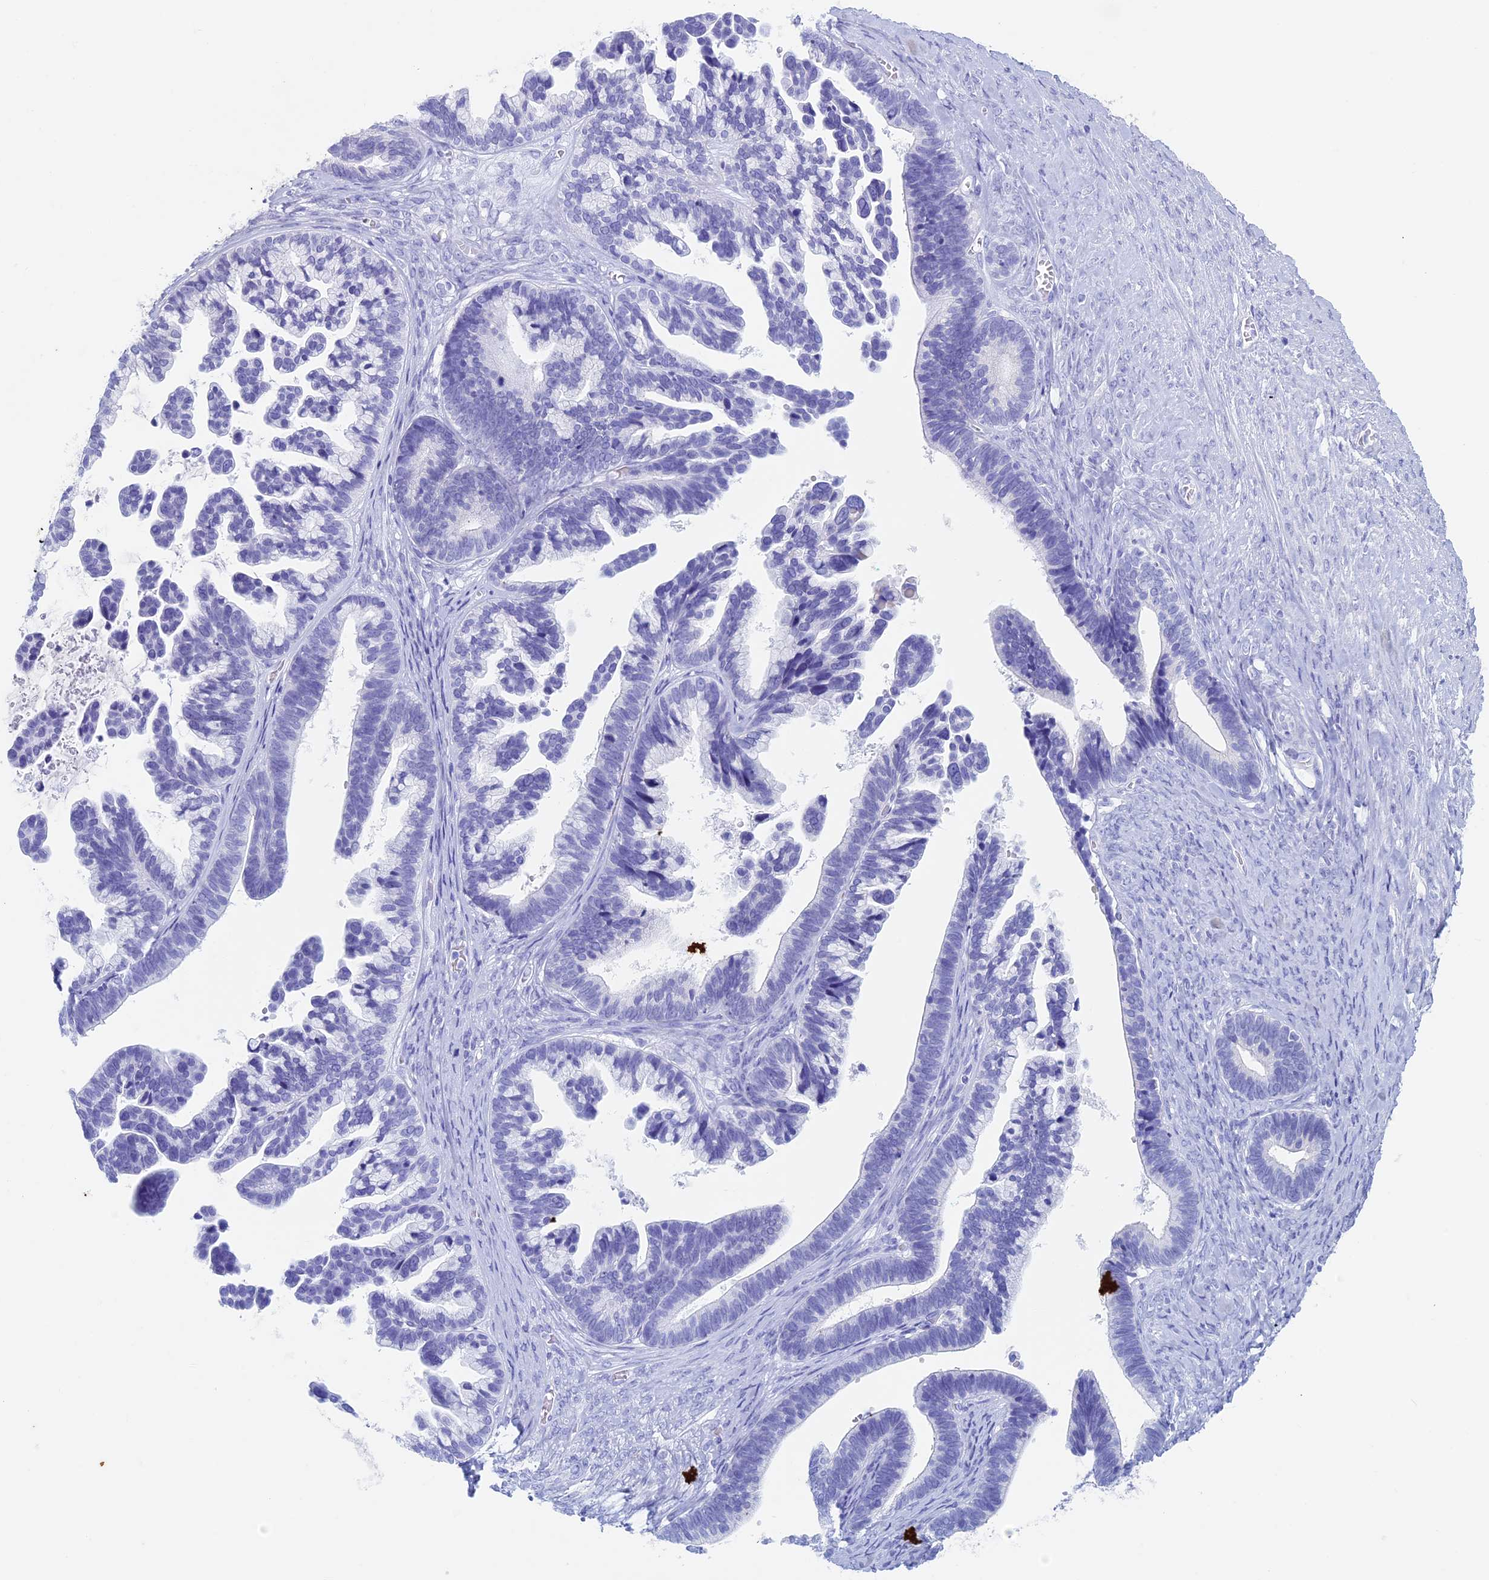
{"staining": {"intensity": "negative", "quantity": "none", "location": "none"}, "tissue": "ovarian cancer", "cell_type": "Tumor cells", "image_type": "cancer", "snomed": [{"axis": "morphology", "description": "Cystadenocarcinoma, serous, NOS"}, {"axis": "topography", "description": "Ovary"}], "caption": "Immunohistochemistry micrograph of neoplastic tissue: ovarian cancer stained with DAB (3,3'-diaminobenzidine) displays no significant protein expression in tumor cells. (DAB (3,3'-diaminobenzidine) immunohistochemistry (IHC), high magnification).", "gene": "RCCD1", "patient": {"sex": "female", "age": 56}}